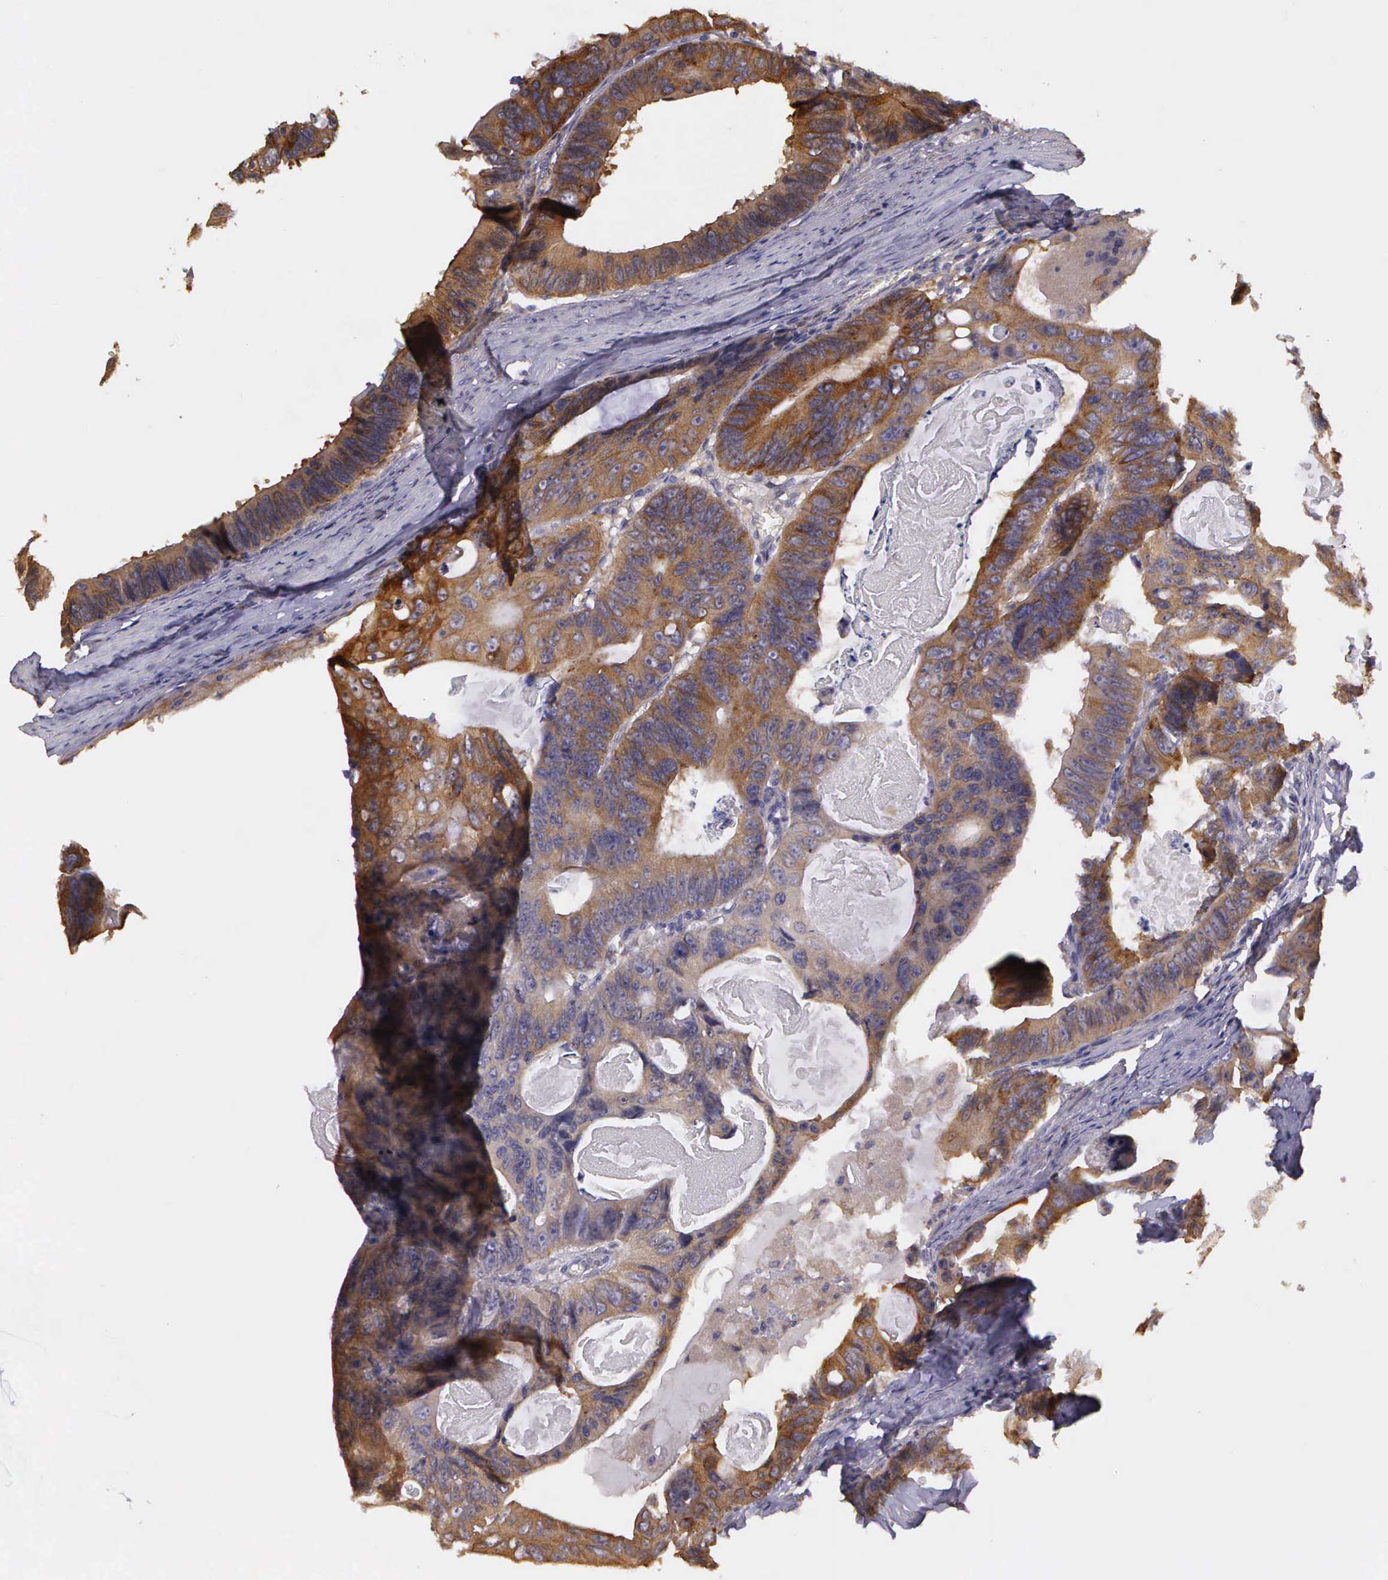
{"staining": {"intensity": "strong", "quantity": ">75%", "location": "cytoplasmic/membranous"}, "tissue": "colorectal cancer", "cell_type": "Tumor cells", "image_type": "cancer", "snomed": [{"axis": "morphology", "description": "Adenocarcinoma, NOS"}, {"axis": "topography", "description": "Colon"}], "caption": "DAB (3,3'-diaminobenzidine) immunohistochemical staining of colorectal adenocarcinoma exhibits strong cytoplasmic/membranous protein positivity in approximately >75% of tumor cells. Immunohistochemistry stains the protein of interest in brown and the nuclei are stained blue.", "gene": "EIF5", "patient": {"sex": "female", "age": 55}}